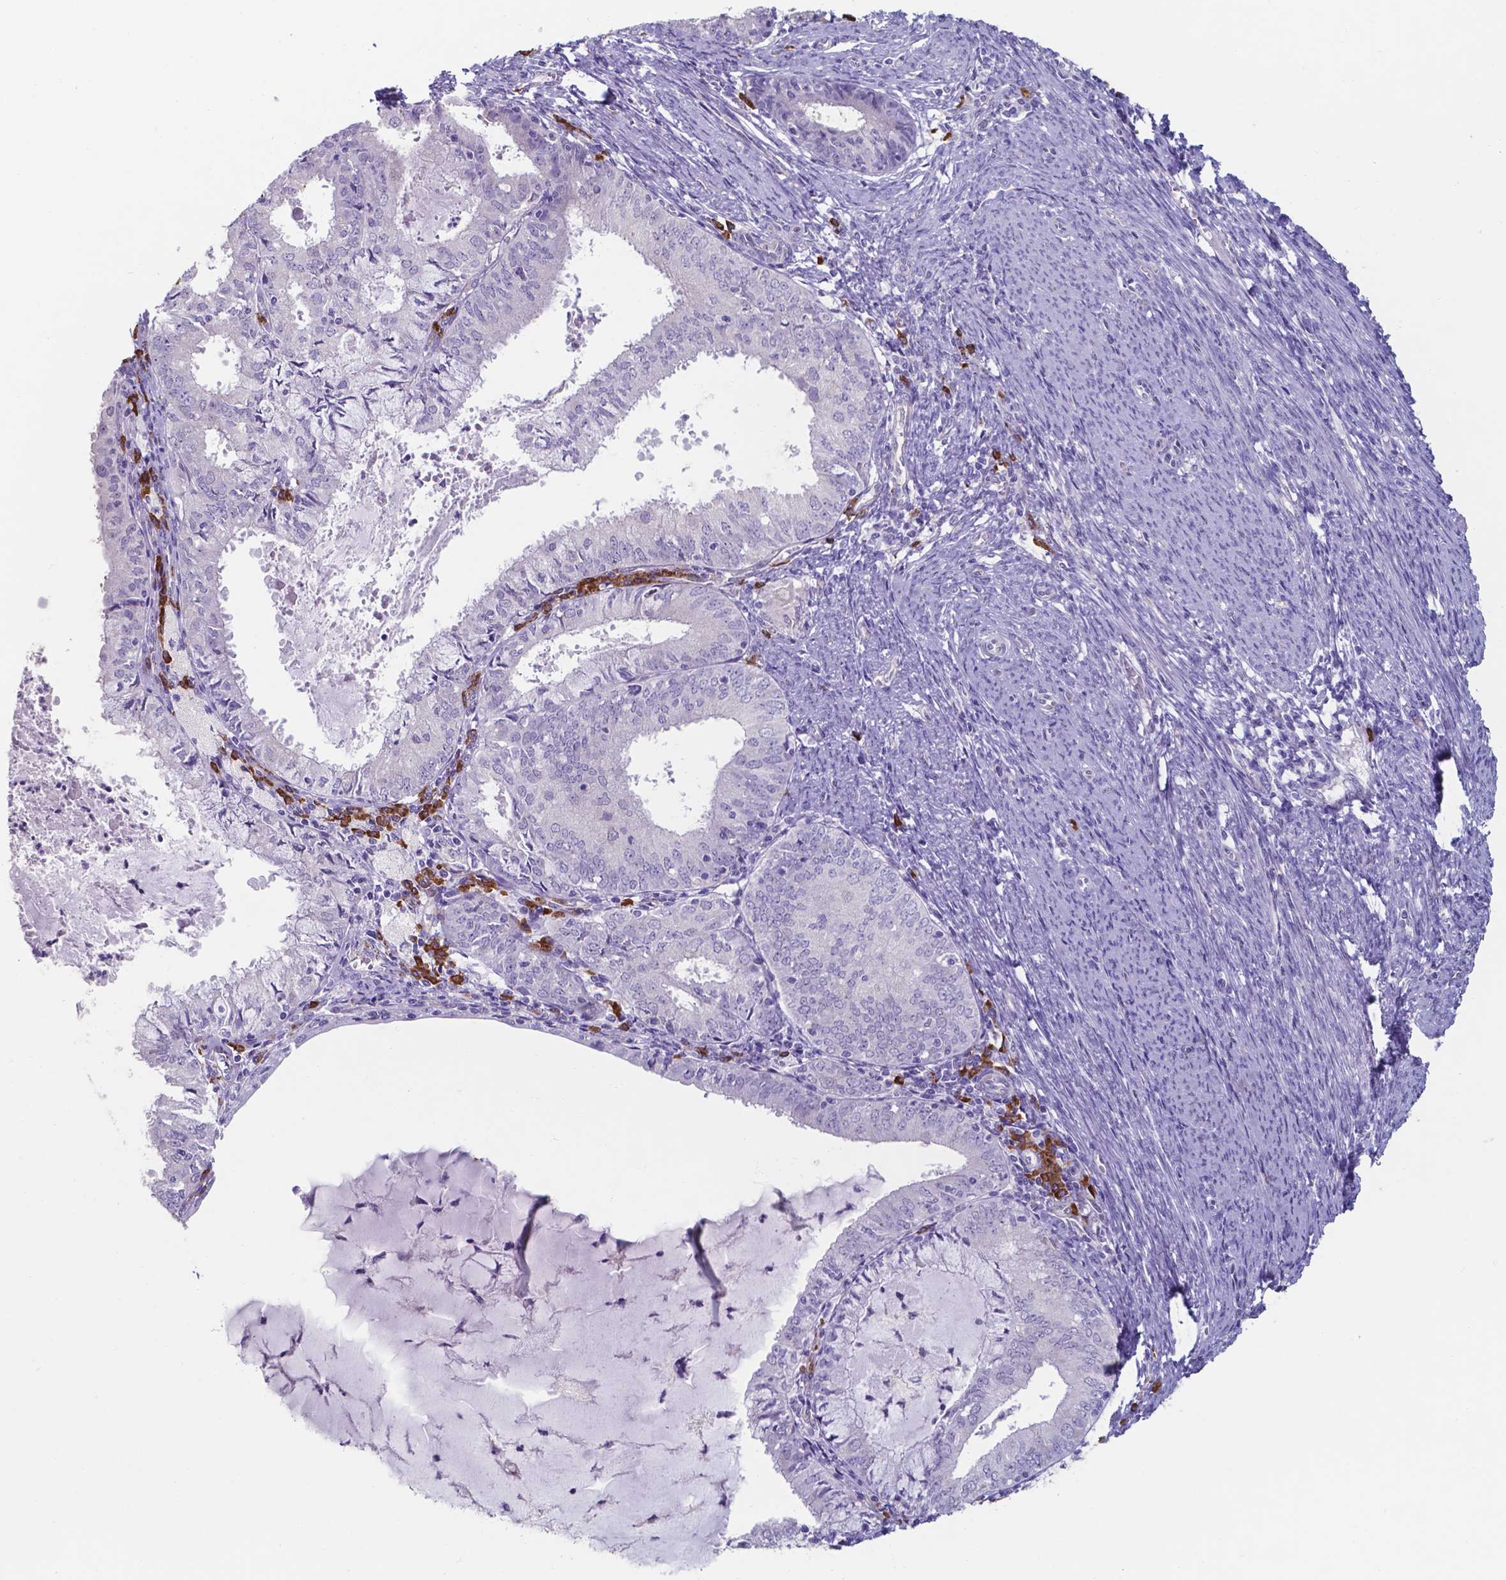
{"staining": {"intensity": "negative", "quantity": "none", "location": "none"}, "tissue": "endometrial cancer", "cell_type": "Tumor cells", "image_type": "cancer", "snomed": [{"axis": "morphology", "description": "Adenocarcinoma, NOS"}, {"axis": "topography", "description": "Endometrium"}], "caption": "Image shows no protein positivity in tumor cells of adenocarcinoma (endometrial) tissue.", "gene": "UBE2J1", "patient": {"sex": "female", "age": 57}}